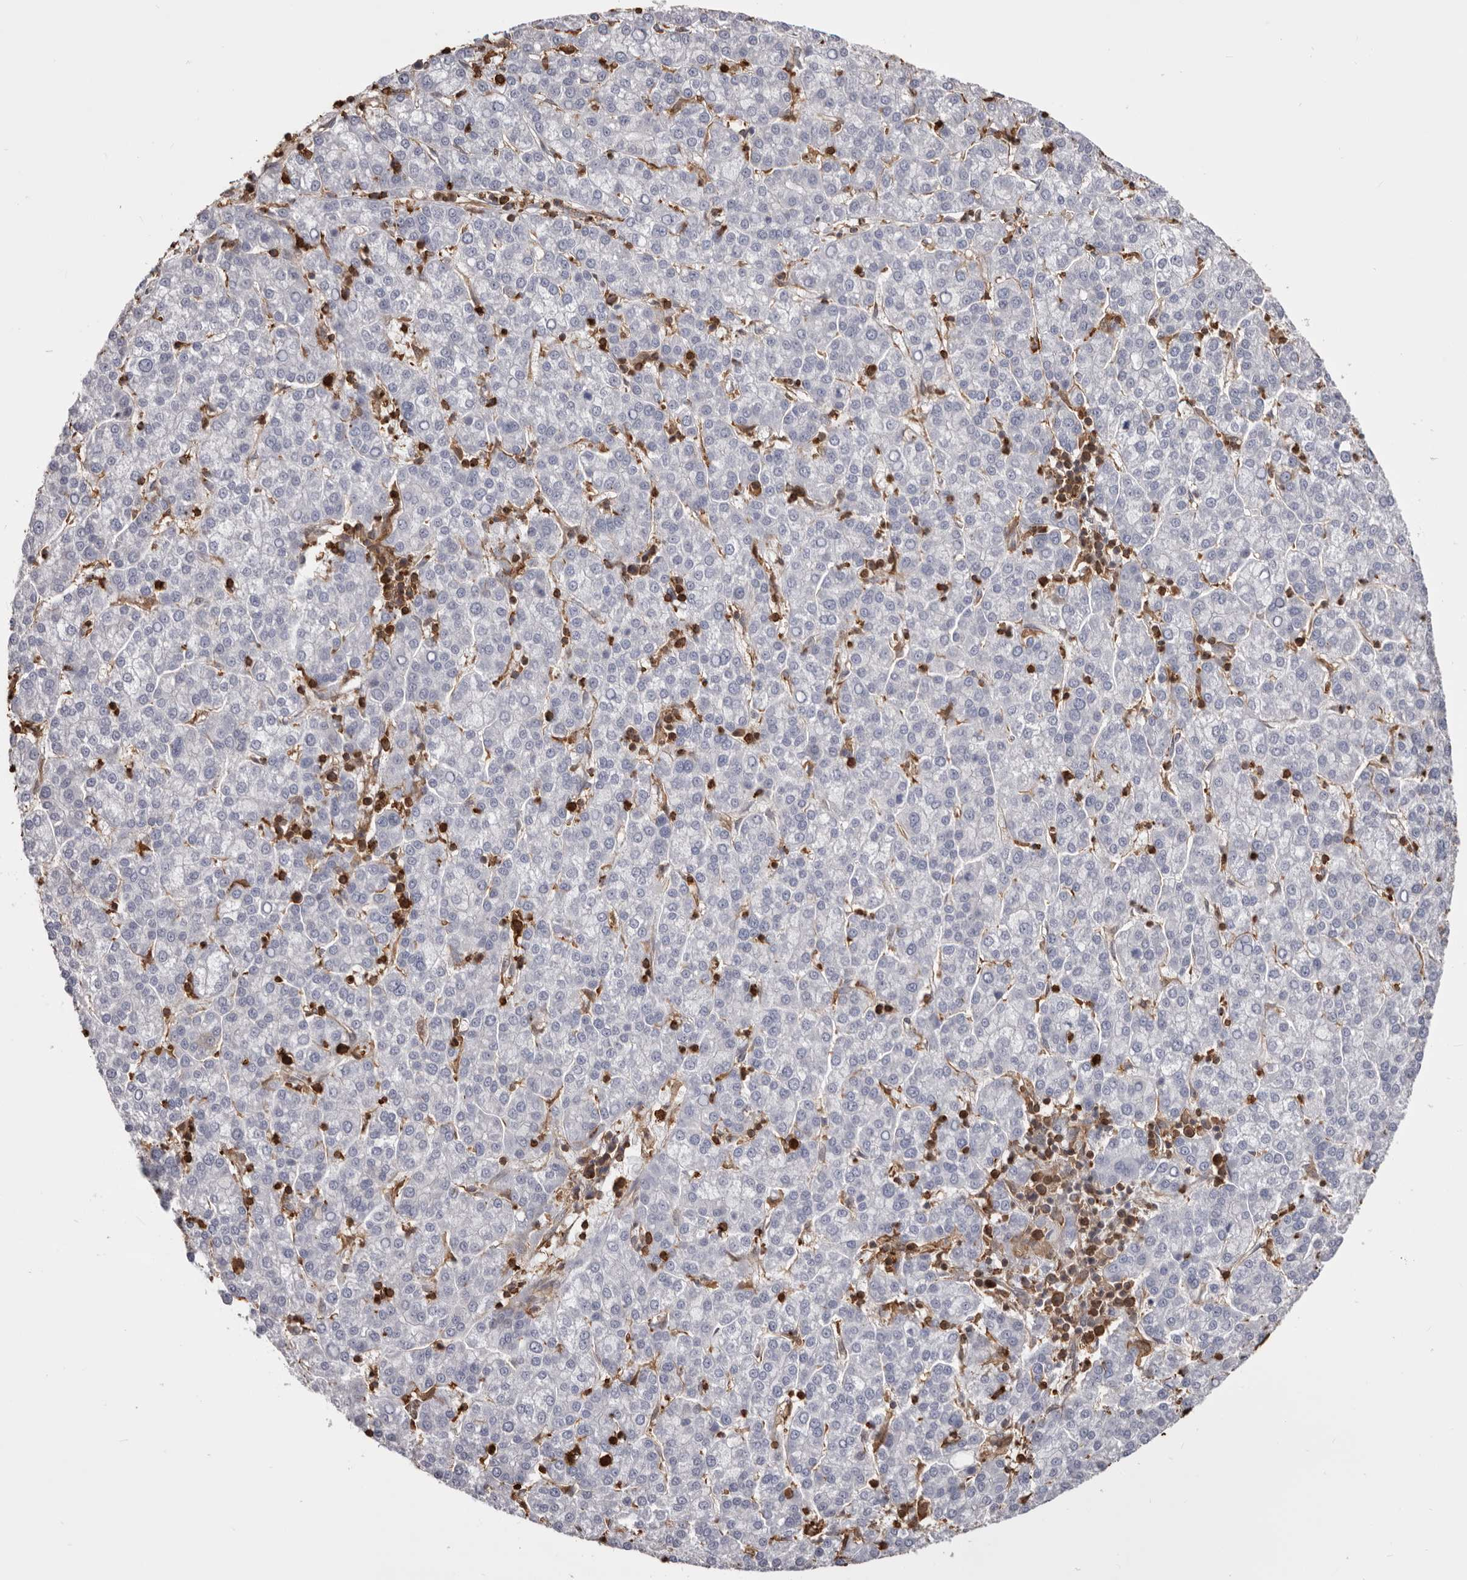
{"staining": {"intensity": "negative", "quantity": "none", "location": "none"}, "tissue": "liver cancer", "cell_type": "Tumor cells", "image_type": "cancer", "snomed": [{"axis": "morphology", "description": "Carcinoma, Hepatocellular, NOS"}, {"axis": "topography", "description": "Liver"}], "caption": "IHC of hepatocellular carcinoma (liver) reveals no expression in tumor cells.", "gene": "PKM", "patient": {"sex": "female", "age": 58}}